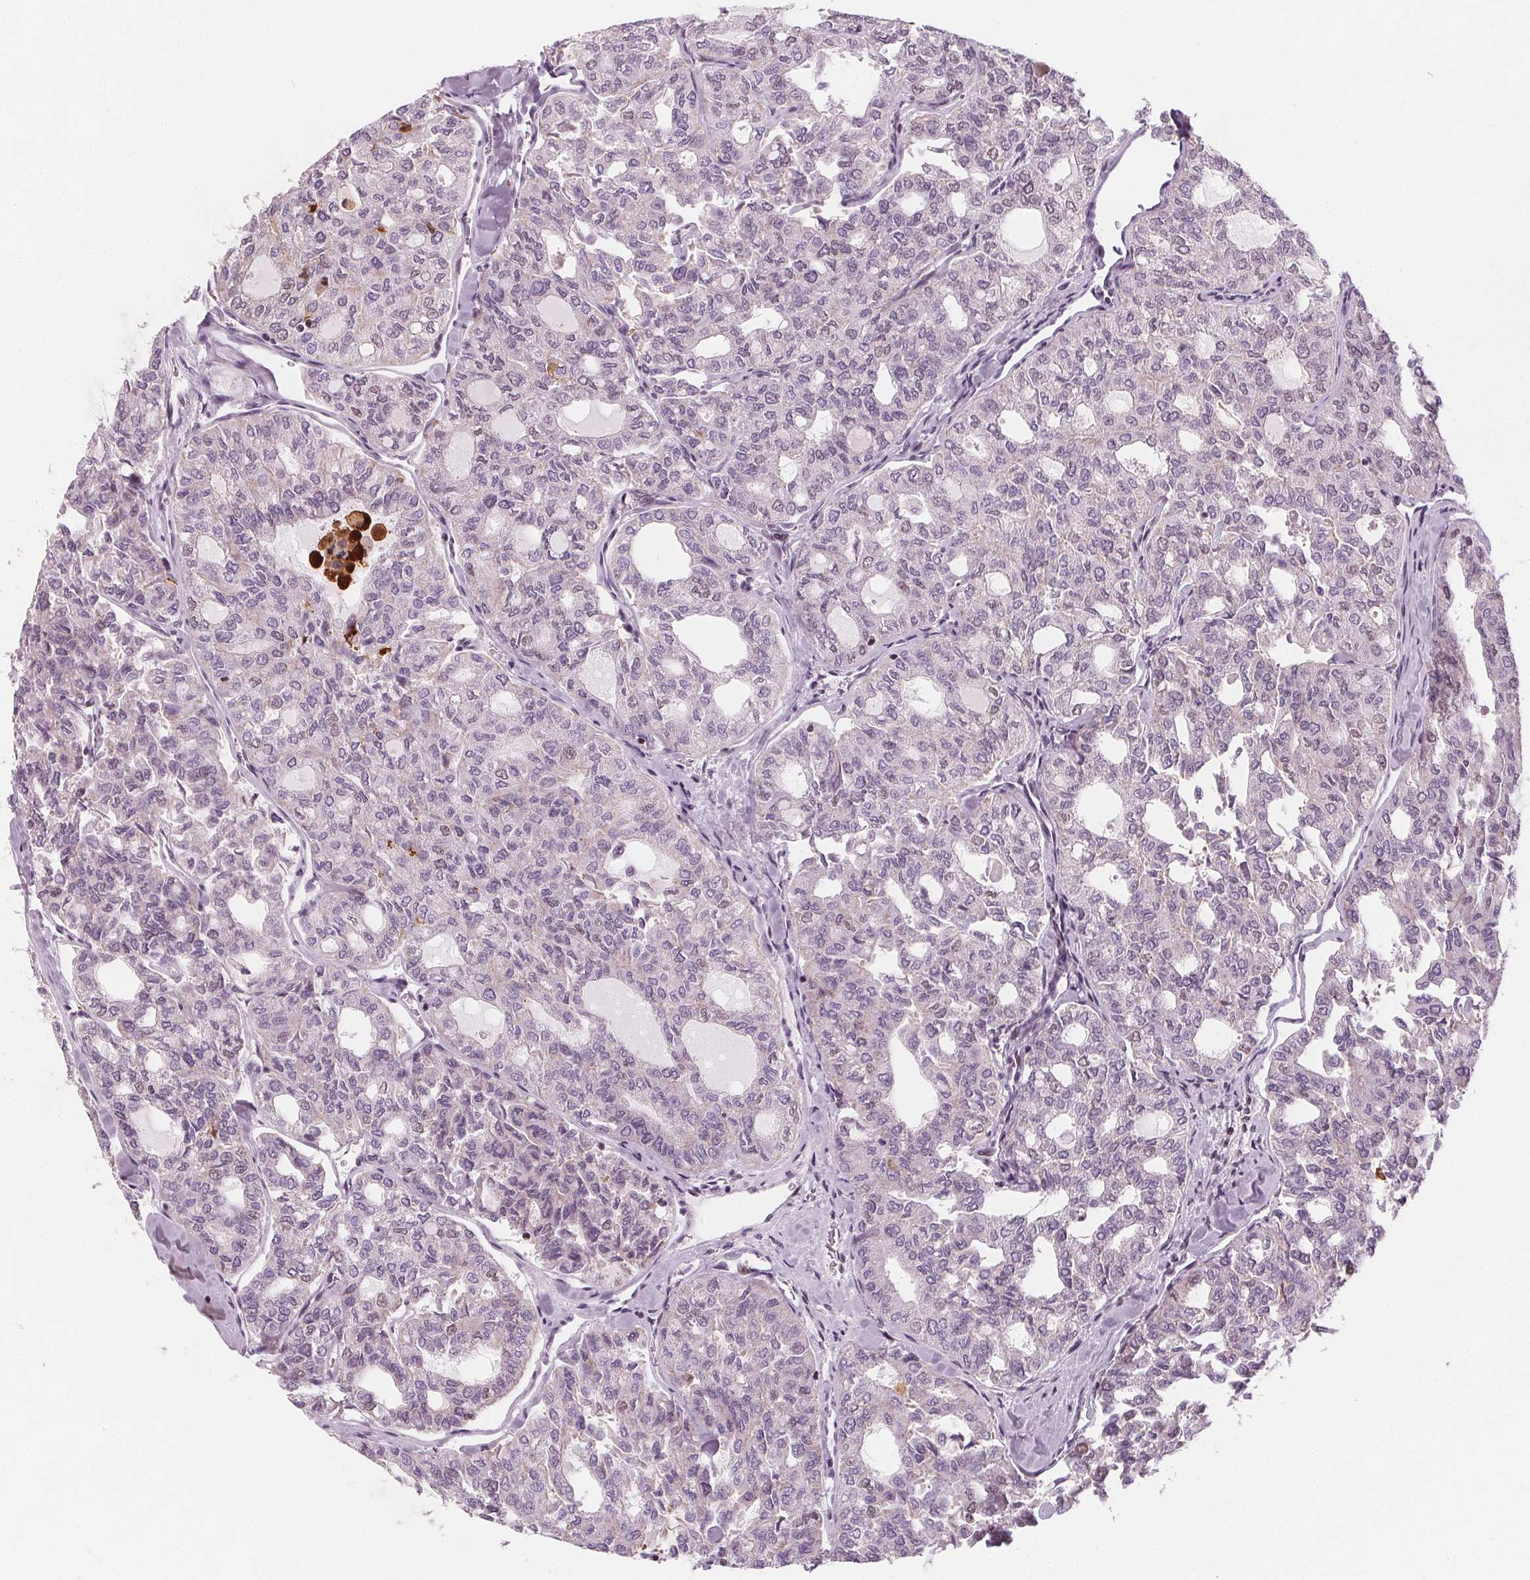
{"staining": {"intensity": "weak", "quantity": "<25%", "location": "nuclear"}, "tissue": "thyroid cancer", "cell_type": "Tumor cells", "image_type": "cancer", "snomed": [{"axis": "morphology", "description": "Follicular adenoma carcinoma, NOS"}, {"axis": "topography", "description": "Thyroid gland"}], "caption": "Thyroid cancer (follicular adenoma carcinoma) stained for a protein using IHC reveals no staining tumor cells.", "gene": "DPM2", "patient": {"sex": "male", "age": 75}}